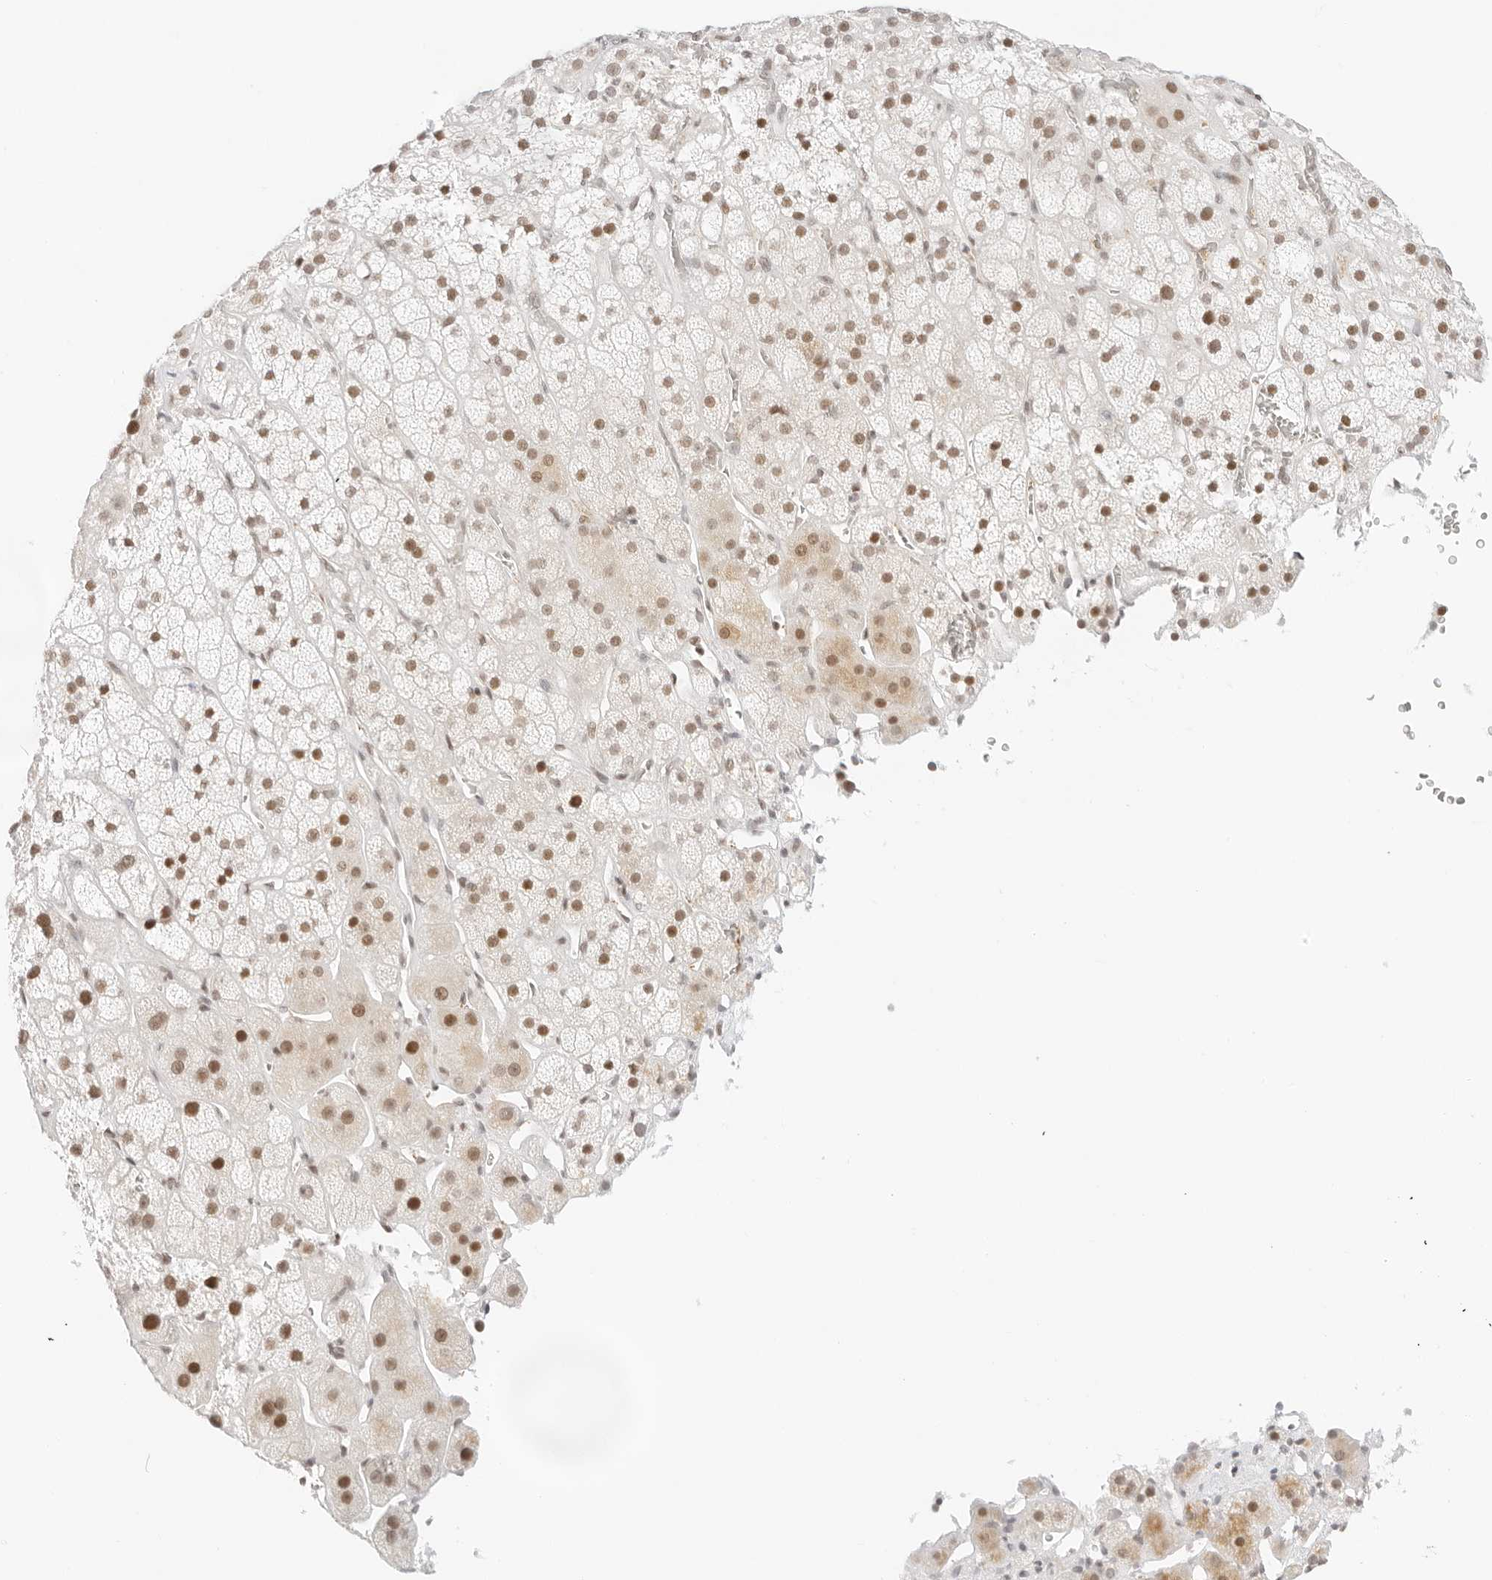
{"staining": {"intensity": "moderate", "quantity": "25%-75%", "location": "cytoplasmic/membranous,nuclear"}, "tissue": "adrenal gland", "cell_type": "Glandular cells", "image_type": "normal", "snomed": [{"axis": "morphology", "description": "Normal tissue, NOS"}, {"axis": "topography", "description": "Adrenal gland"}], "caption": "Glandular cells show moderate cytoplasmic/membranous,nuclear staining in approximately 25%-75% of cells in benign adrenal gland. The staining was performed using DAB (3,3'-diaminobenzidine), with brown indicating positive protein expression. Nuclei are stained blue with hematoxylin.", "gene": "GNAS", "patient": {"sex": "male", "age": 57}}